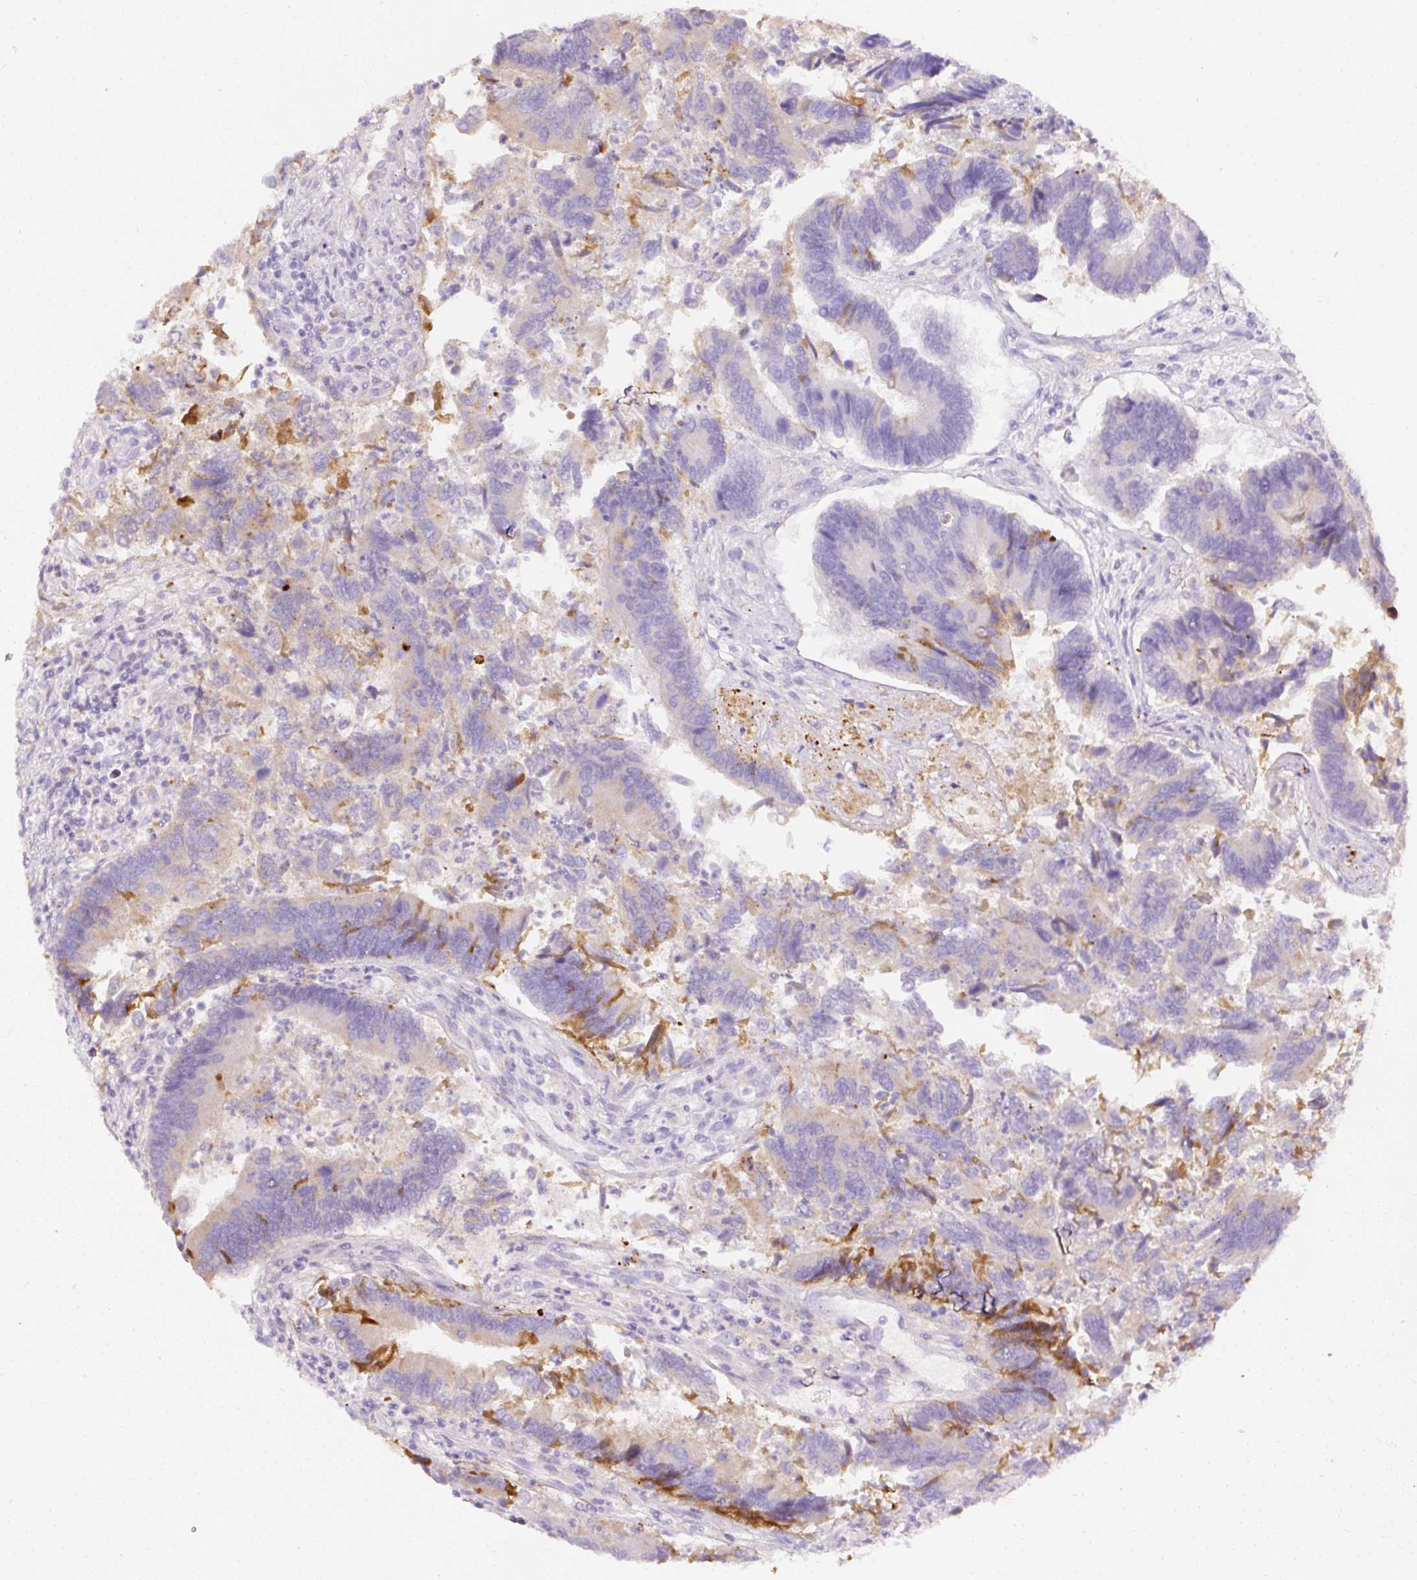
{"staining": {"intensity": "moderate", "quantity": "<25%", "location": "cytoplasmic/membranous"}, "tissue": "colorectal cancer", "cell_type": "Tumor cells", "image_type": "cancer", "snomed": [{"axis": "morphology", "description": "Adenocarcinoma, NOS"}, {"axis": "topography", "description": "Colon"}], "caption": "Colorectal cancer stained with a protein marker reveals moderate staining in tumor cells.", "gene": "APCS", "patient": {"sex": "female", "age": 67}}